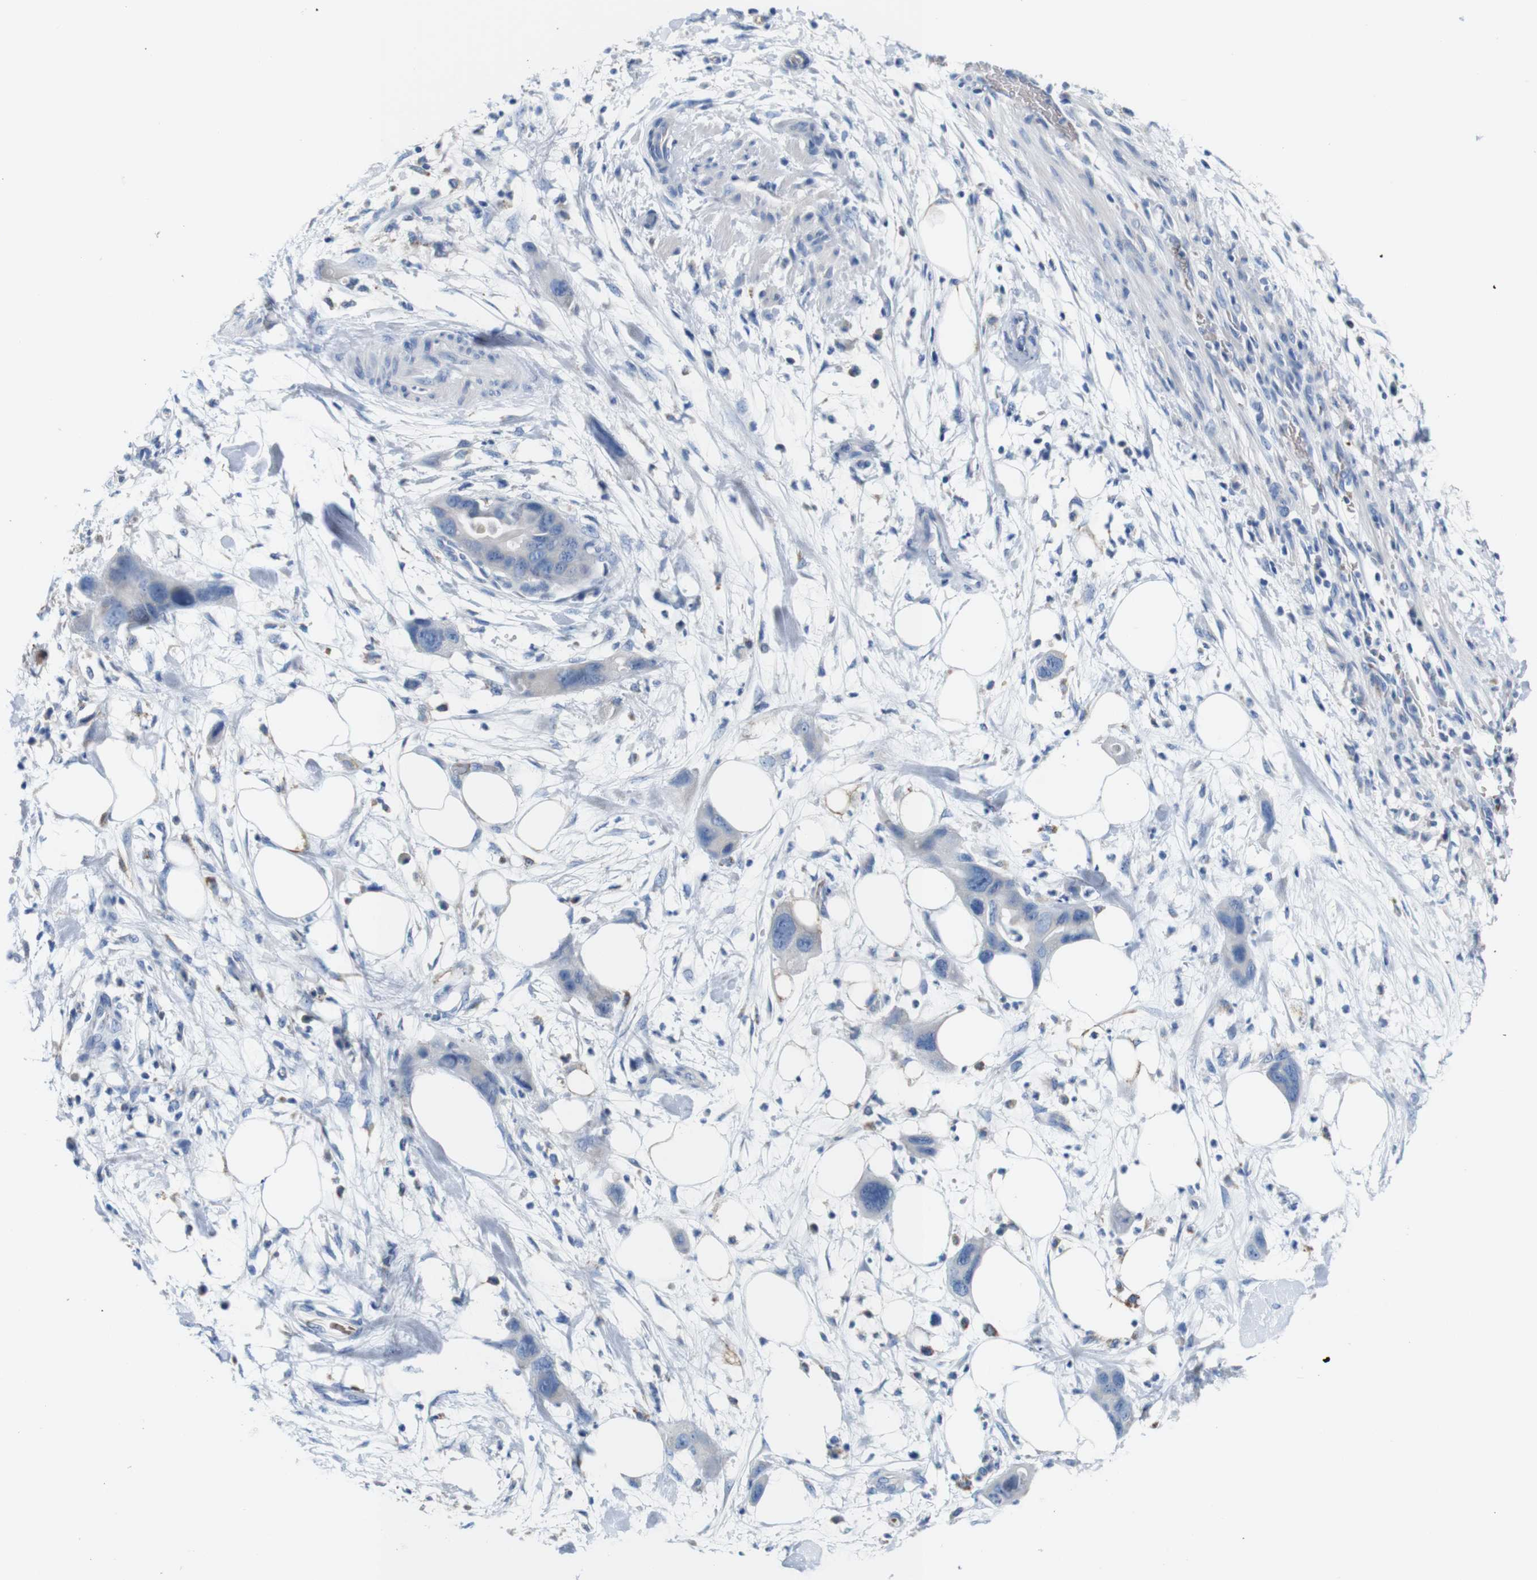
{"staining": {"intensity": "negative", "quantity": "none", "location": "none"}, "tissue": "pancreatic cancer", "cell_type": "Tumor cells", "image_type": "cancer", "snomed": [{"axis": "morphology", "description": "Adenocarcinoma, NOS"}, {"axis": "topography", "description": "Pancreas"}], "caption": "An immunohistochemistry (IHC) image of adenocarcinoma (pancreatic) is shown. There is no staining in tumor cells of adenocarcinoma (pancreatic).", "gene": "IGSF8", "patient": {"sex": "female", "age": 71}}